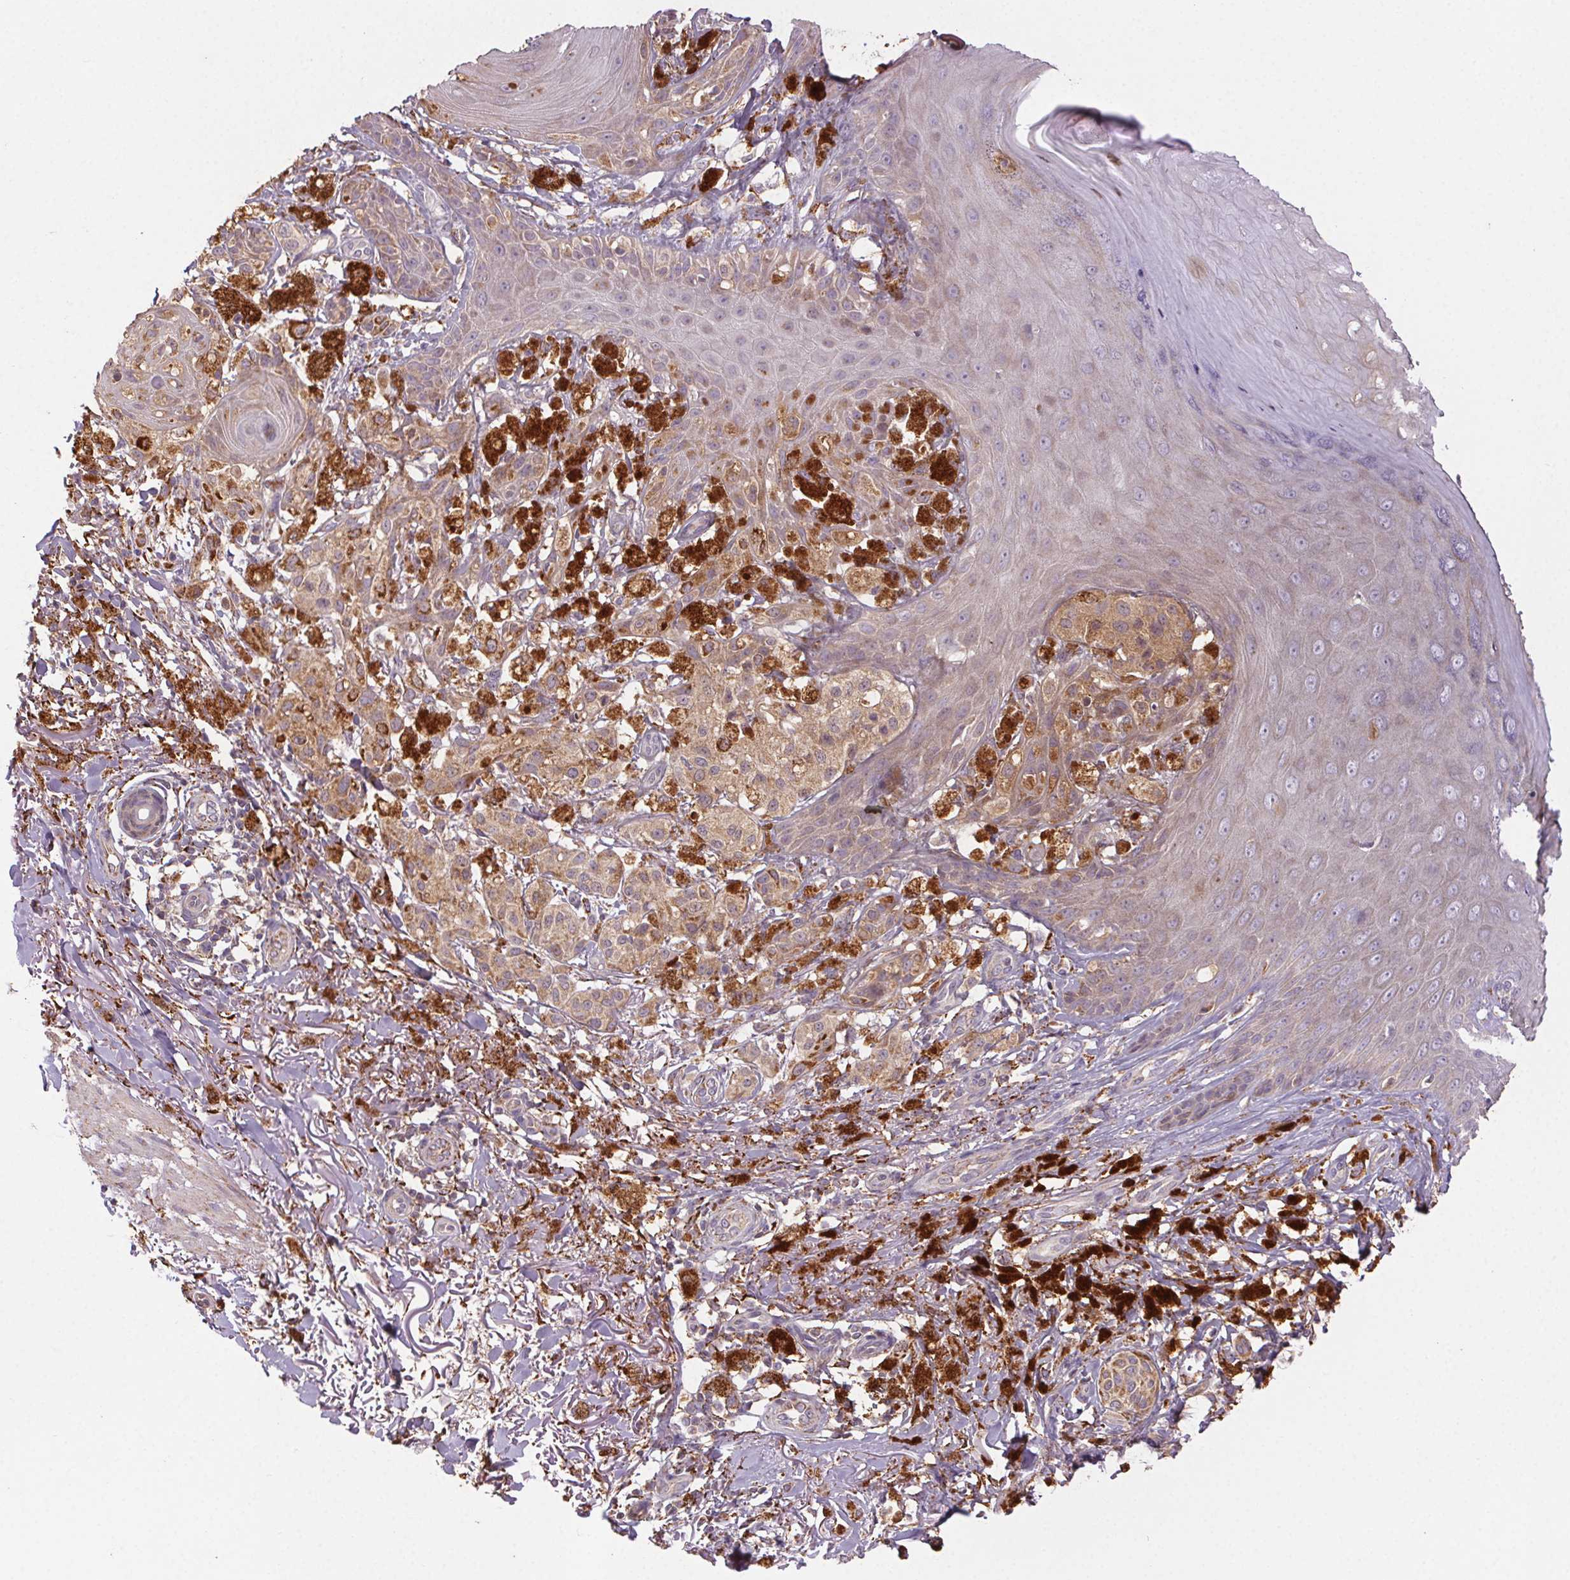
{"staining": {"intensity": "weak", "quantity": "25%-75%", "location": "cytoplasmic/membranous"}, "tissue": "melanoma", "cell_type": "Tumor cells", "image_type": "cancer", "snomed": [{"axis": "morphology", "description": "Malignant melanoma, NOS"}, {"axis": "topography", "description": "Skin"}], "caption": "A histopathology image showing weak cytoplasmic/membranous positivity in approximately 25%-75% of tumor cells in malignant melanoma, as visualized by brown immunohistochemical staining.", "gene": "FNBP1L", "patient": {"sex": "female", "age": 80}}